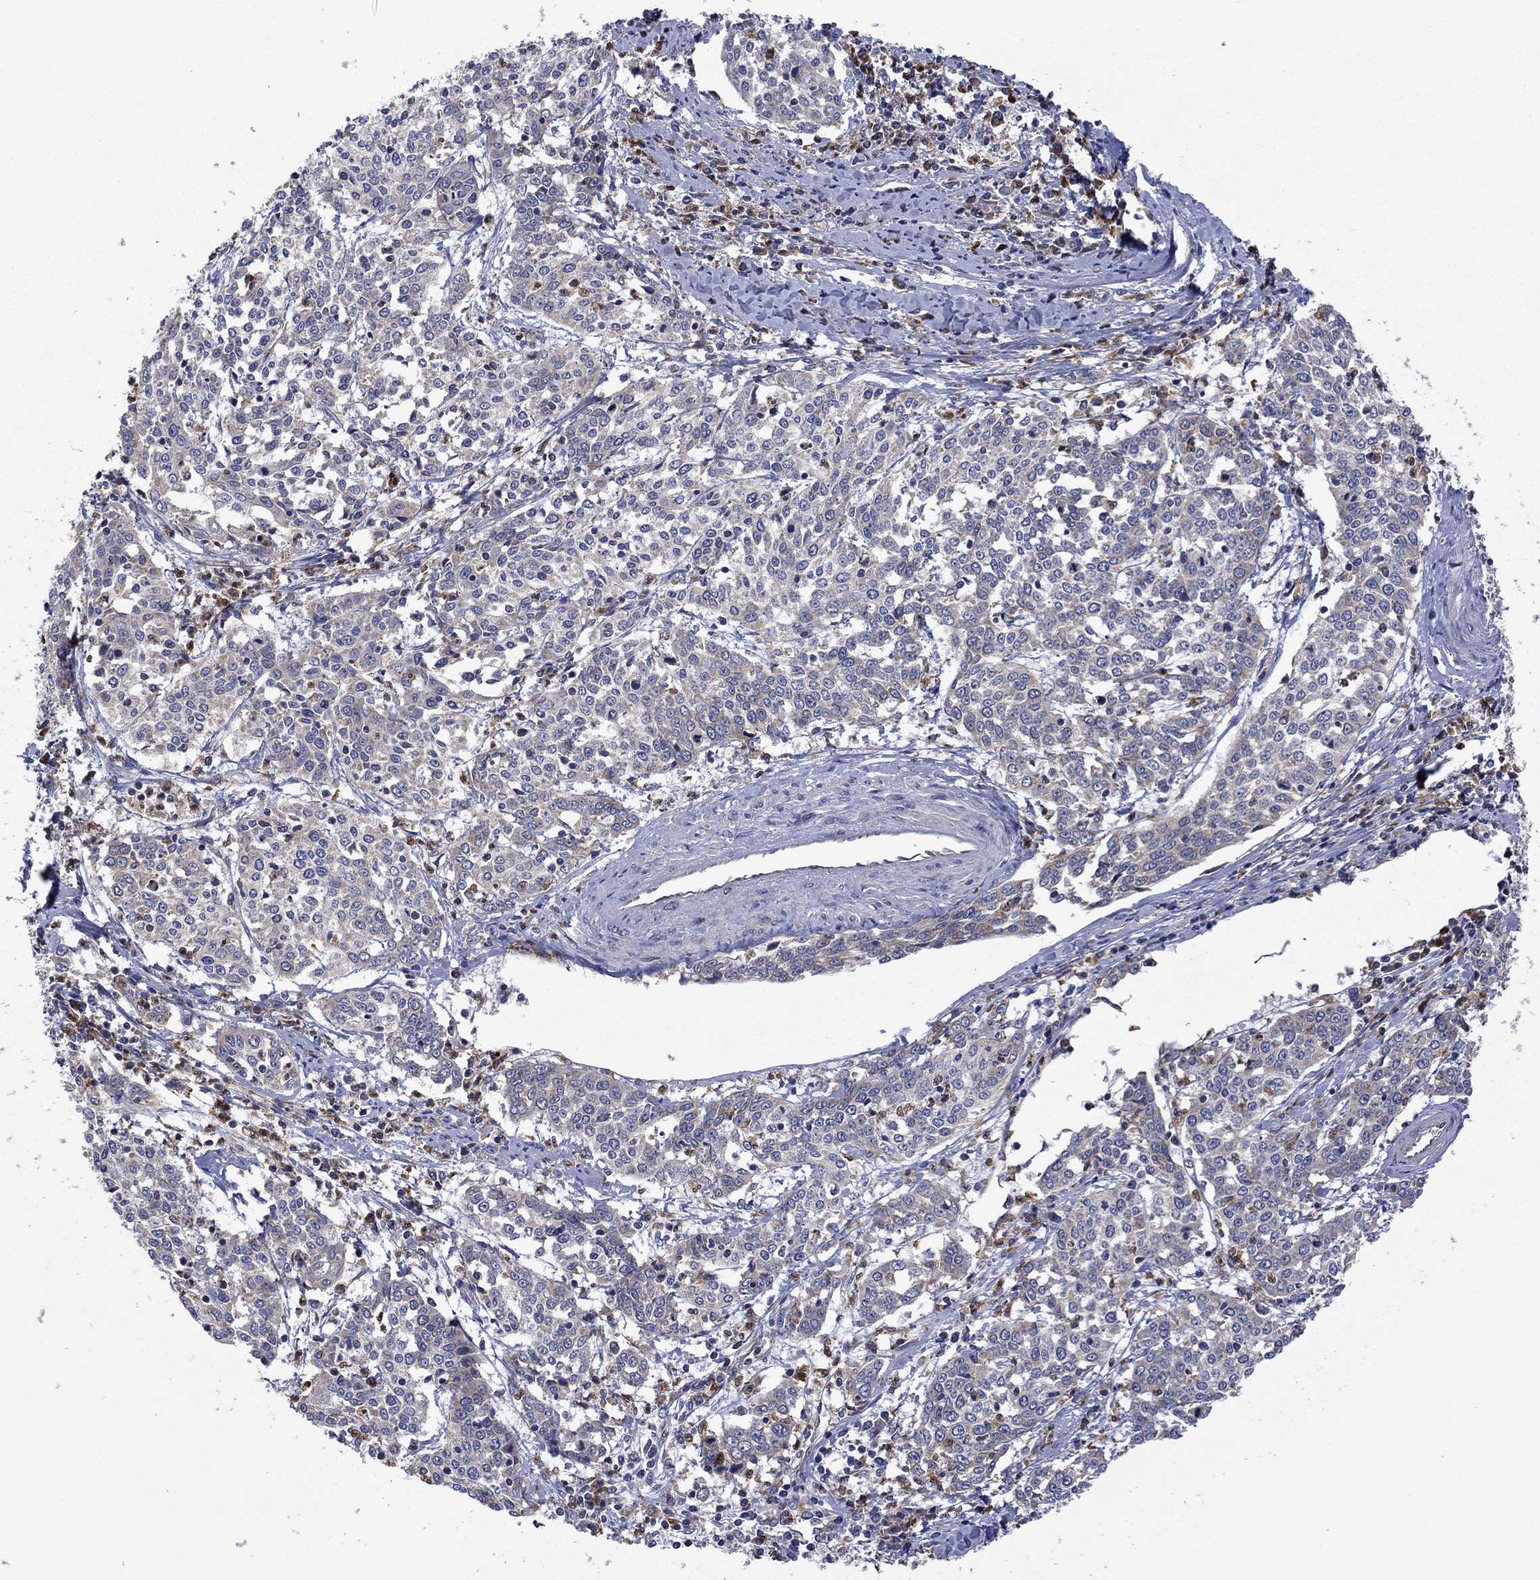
{"staining": {"intensity": "negative", "quantity": "none", "location": "none"}, "tissue": "cervical cancer", "cell_type": "Tumor cells", "image_type": "cancer", "snomed": [{"axis": "morphology", "description": "Squamous cell carcinoma, NOS"}, {"axis": "topography", "description": "Cervix"}], "caption": "IHC of human cervical cancer displays no staining in tumor cells.", "gene": "FURIN", "patient": {"sex": "female", "age": 41}}